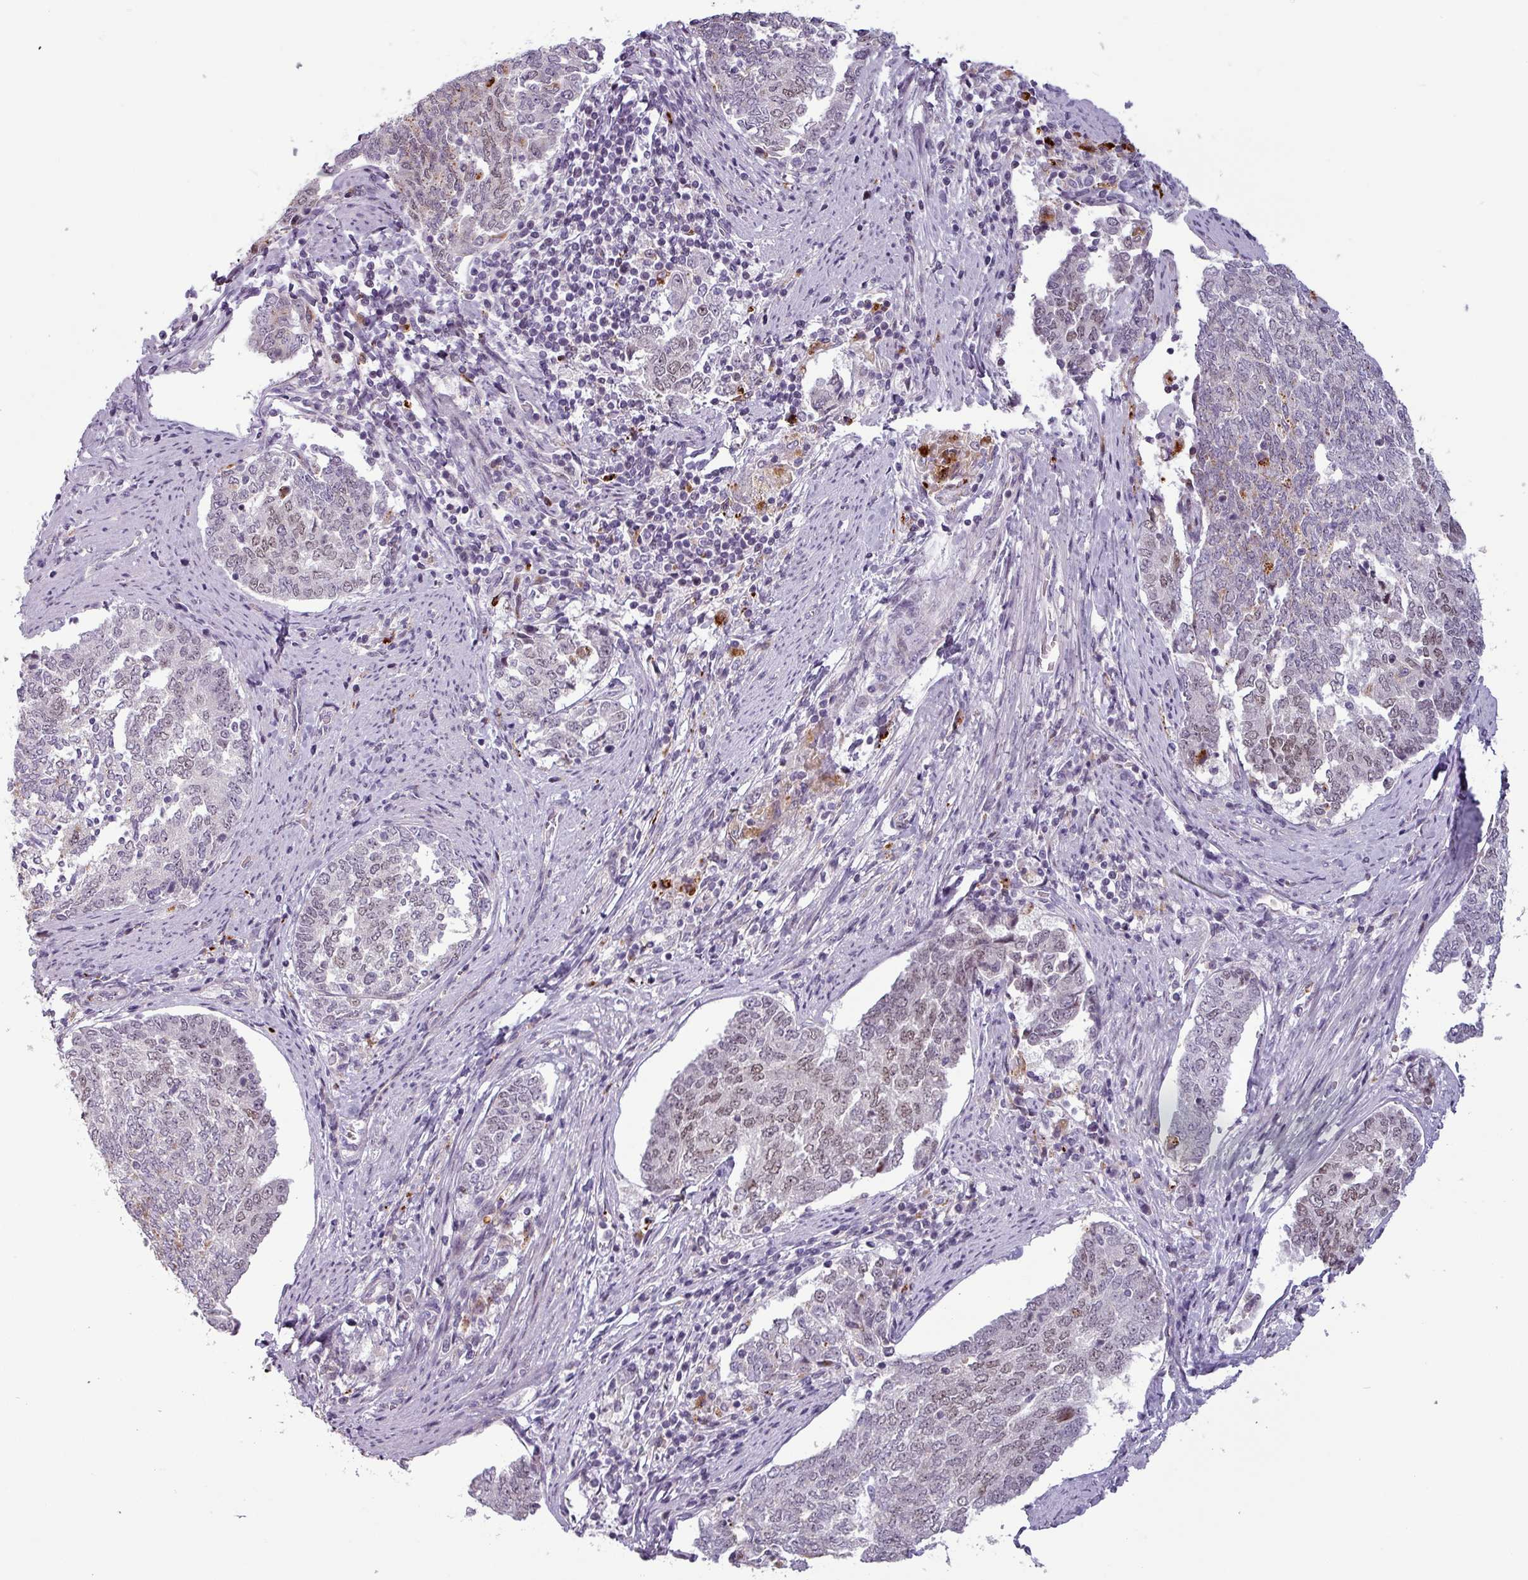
{"staining": {"intensity": "weak", "quantity": "<25%", "location": "nuclear"}, "tissue": "endometrial cancer", "cell_type": "Tumor cells", "image_type": "cancer", "snomed": [{"axis": "morphology", "description": "Adenocarcinoma, NOS"}, {"axis": "topography", "description": "Endometrium"}], "caption": "Immunohistochemistry photomicrograph of neoplastic tissue: human endometrial cancer (adenocarcinoma) stained with DAB displays no significant protein staining in tumor cells.", "gene": "TMEFF1", "patient": {"sex": "female", "age": 80}}